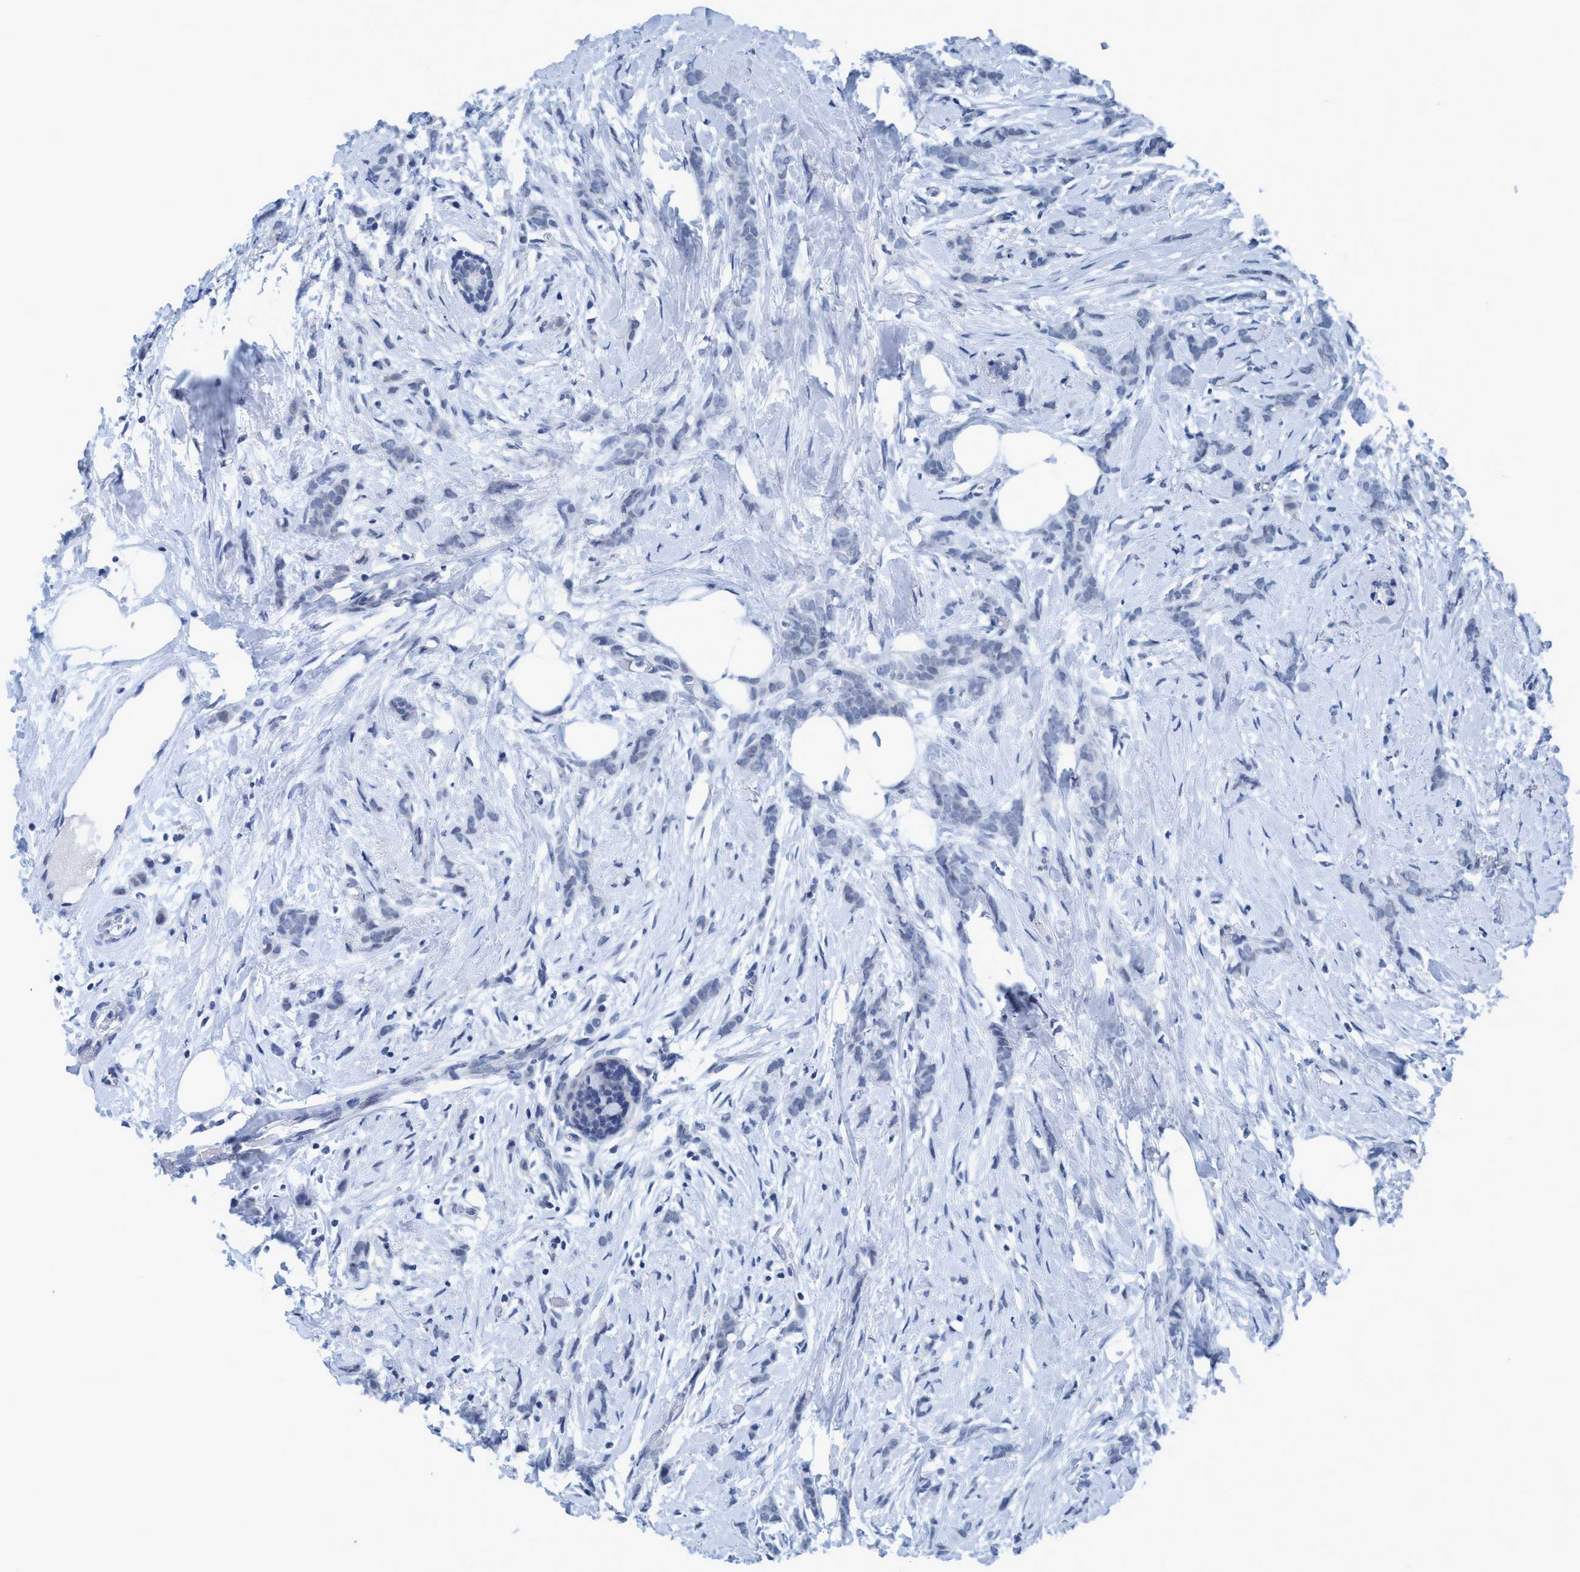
{"staining": {"intensity": "negative", "quantity": "none", "location": "none"}, "tissue": "breast cancer", "cell_type": "Tumor cells", "image_type": "cancer", "snomed": [{"axis": "morphology", "description": "Lobular carcinoma, in situ"}, {"axis": "morphology", "description": "Lobular carcinoma"}, {"axis": "topography", "description": "Breast"}], "caption": "Immunohistochemistry photomicrograph of lobular carcinoma in situ (breast) stained for a protein (brown), which displays no staining in tumor cells.", "gene": "DNAI1", "patient": {"sex": "female", "age": 41}}